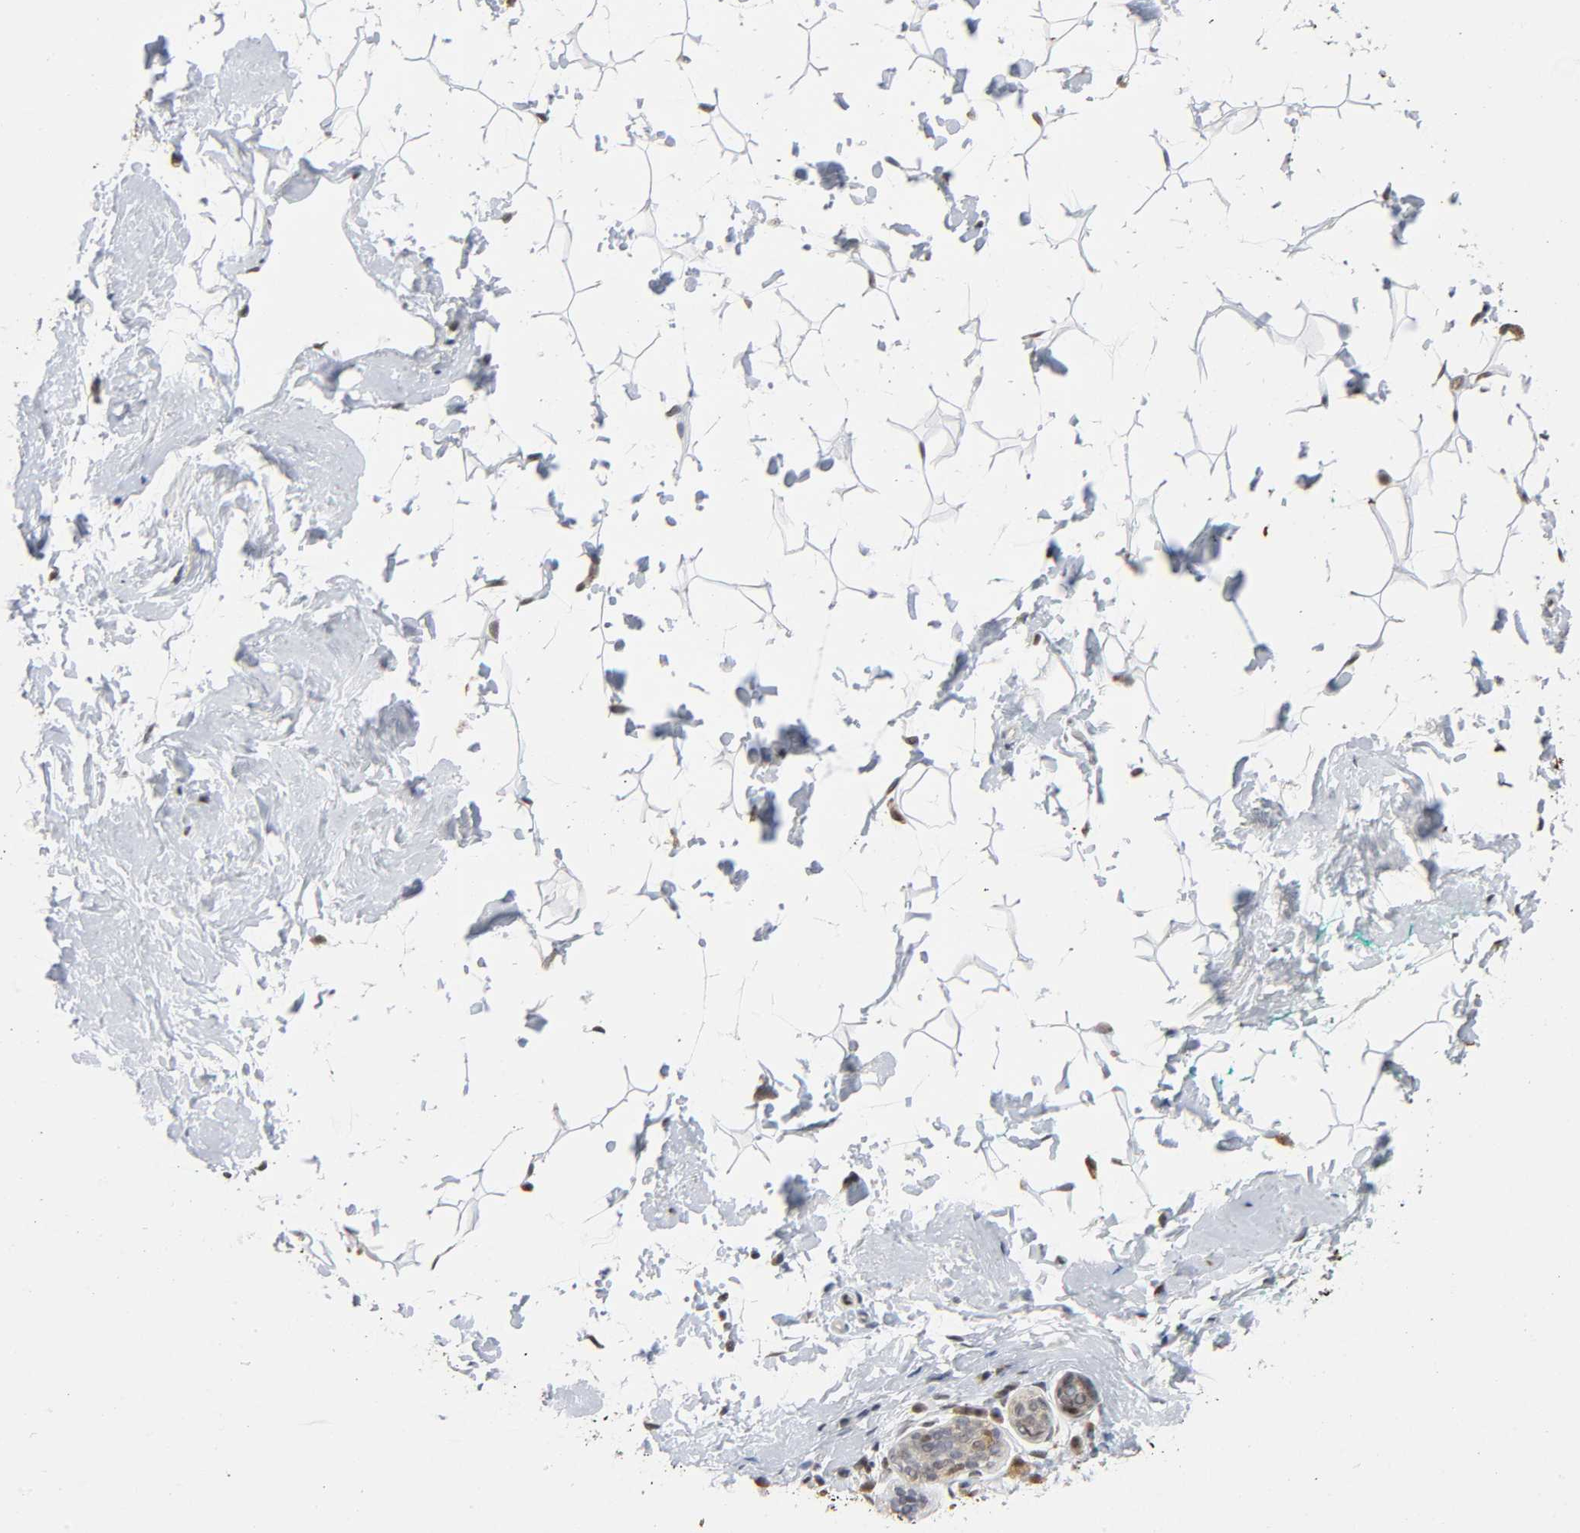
{"staining": {"intensity": "negative", "quantity": "none", "location": "none"}, "tissue": "breast", "cell_type": "Adipocytes", "image_type": "normal", "snomed": [{"axis": "morphology", "description": "Normal tissue, NOS"}, {"axis": "topography", "description": "Breast"}], "caption": "The image exhibits no significant positivity in adipocytes of breast. (DAB (3,3'-diaminobenzidine) immunohistochemistry, high magnification).", "gene": "KAT2B", "patient": {"sex": "female", "age": 52}}